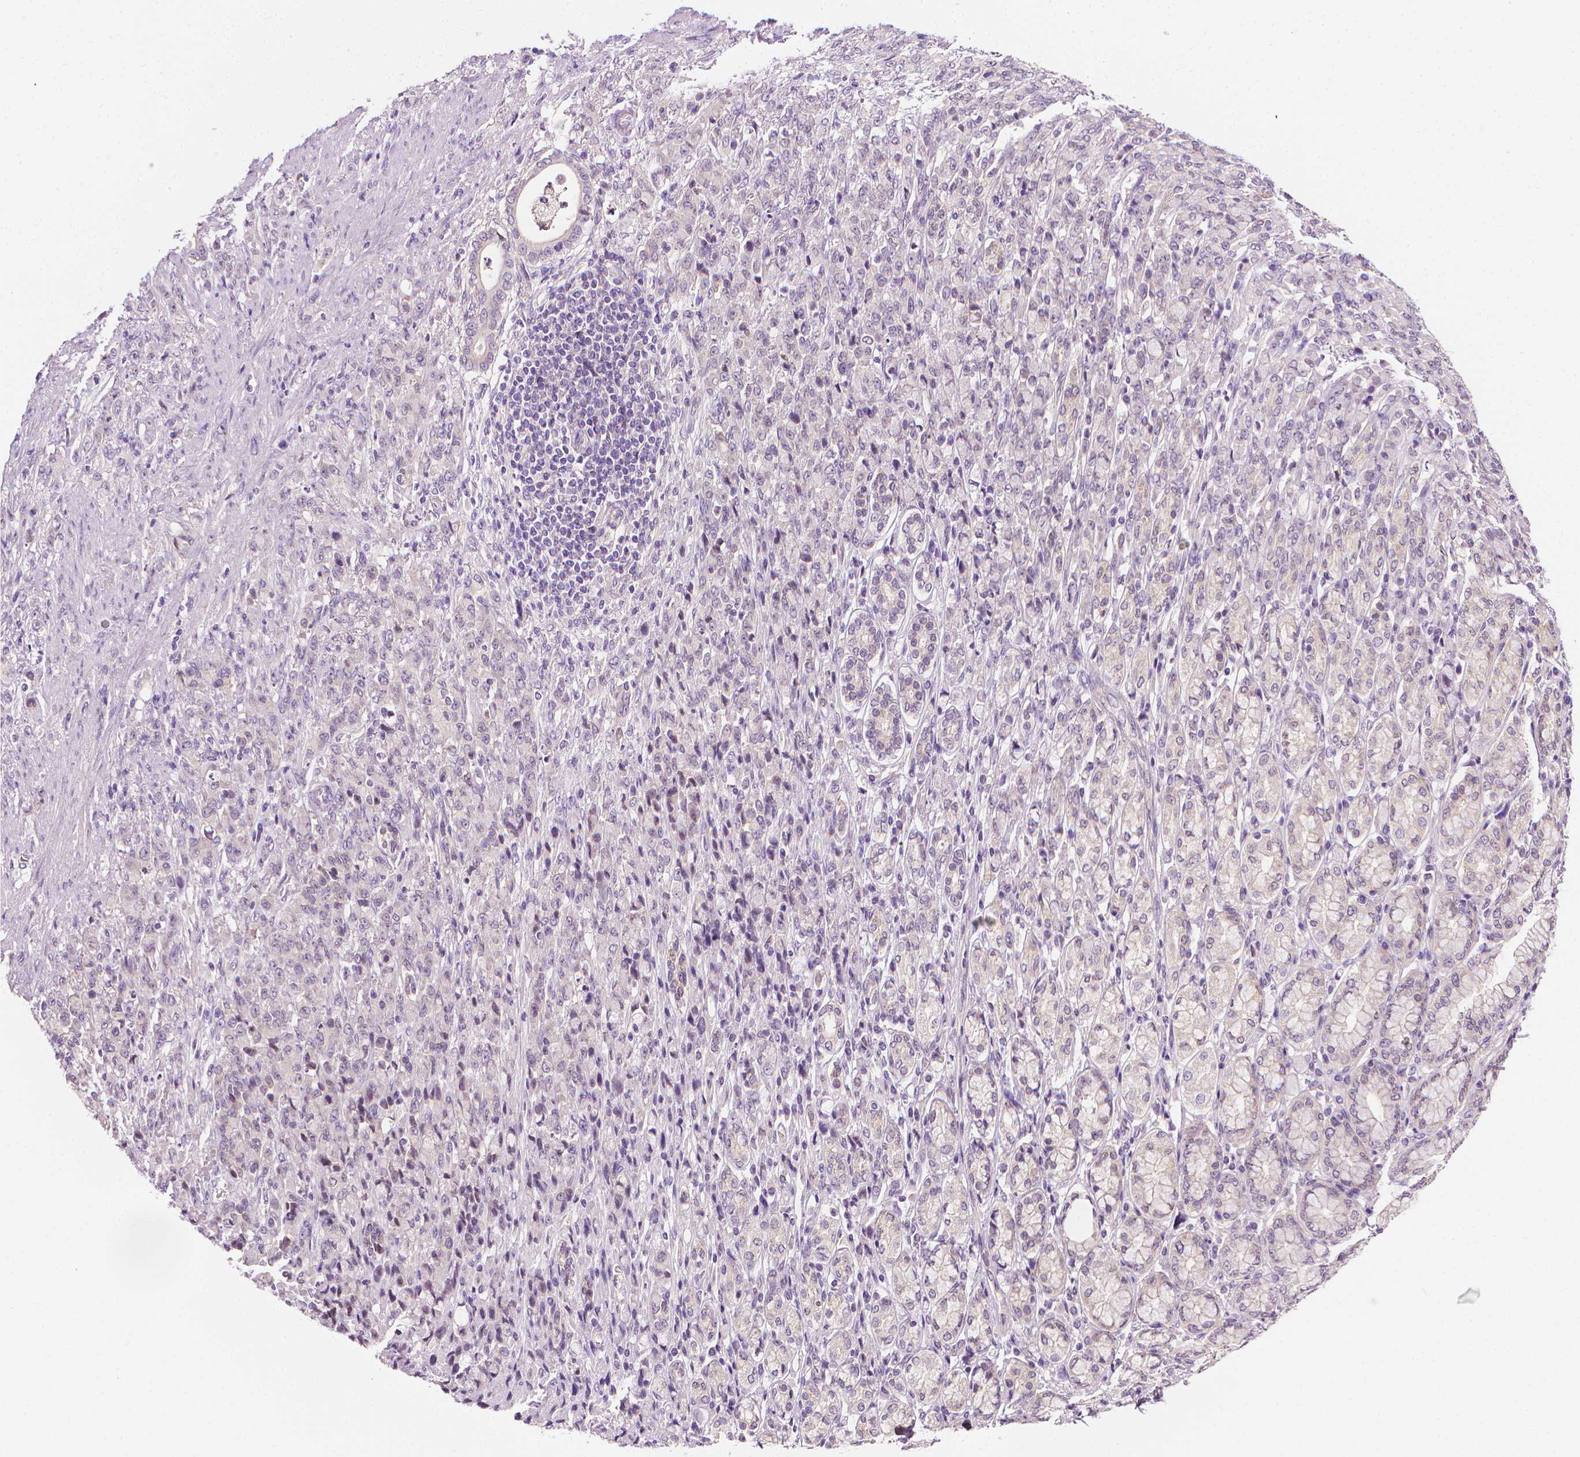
{"staining": {"intensity": "negative", "quantity": "none", "location": "none"}, "tissue": "stomach cancer", "cell_type": "Tumor cells", "image_type": "cancer", "snomed": [{"axis": "morphology", "description": "Adenocarcinoma, NOS"}, {"axis": "topography", "description": "Stomach"}], "caption": "DAB (3,3'-diaminobenzidine) immunohistochemical staining of human stomach cancer (adenocarcinoma) demonstrates no significant expression in tumor cells.", "gene": "MCOLN3", "patient": {"sex": "female", "age": 79}}